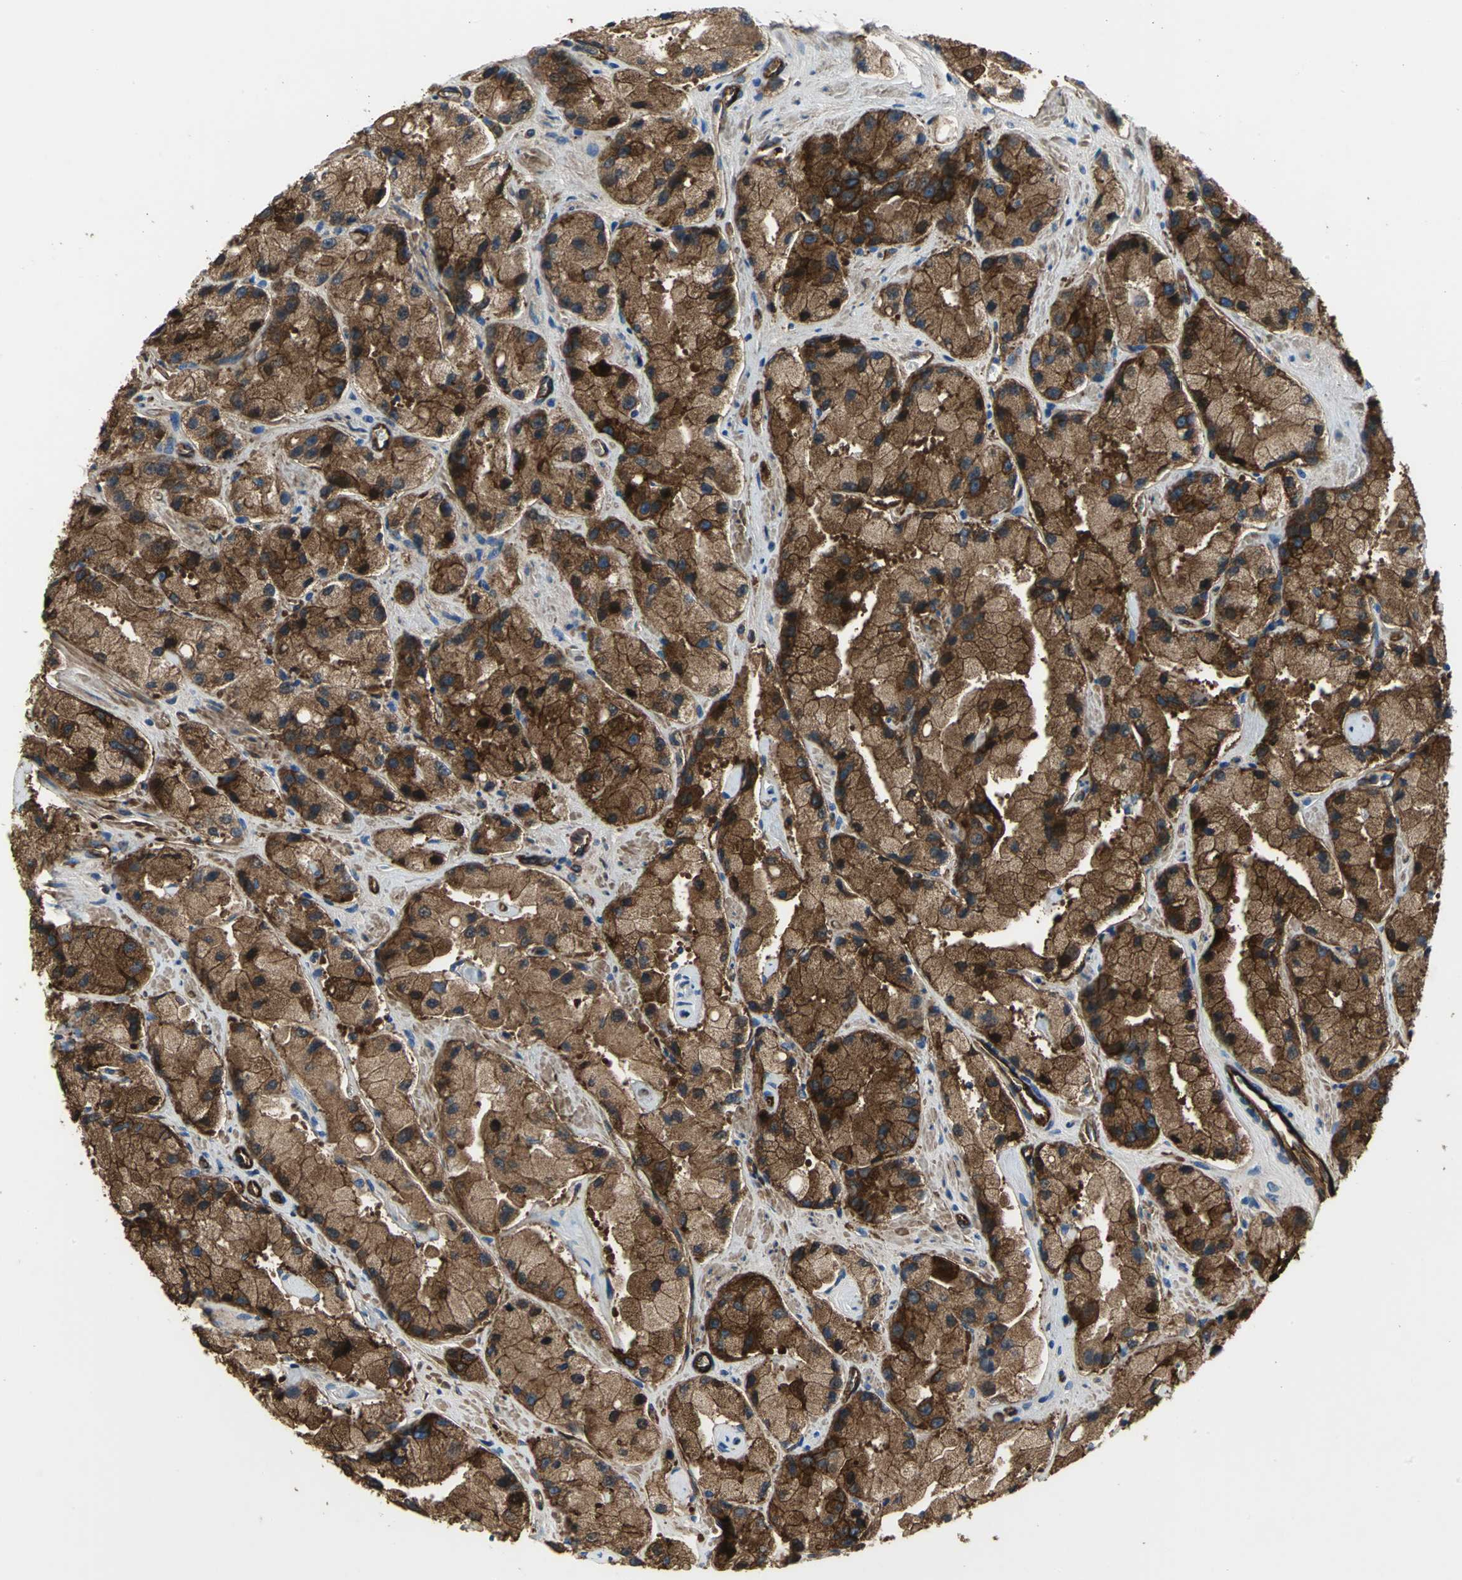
{"staining": {"intensity": "strong", "quantity": ">75%", "location": "cytoplasmic/membranous"}, "tissue": "prostate cancer", "cell_type": "Tumor cells", "image_type": "cancer", "snomed": [{"axis": "morphology", "description": "Adenocarcinoma, High grade"}, {"axis": "topography", "description": "Prostate"}], "caption": "This image displays immunohistochemistry (IHC) staining of human prostate cancer (high-grade adenocarcinoma), with high strong cytoplasmic/membranous staining in about >75% of tumor cells.", "gene": "FLNB", "patient": {"sex": "male", "age": 58}}